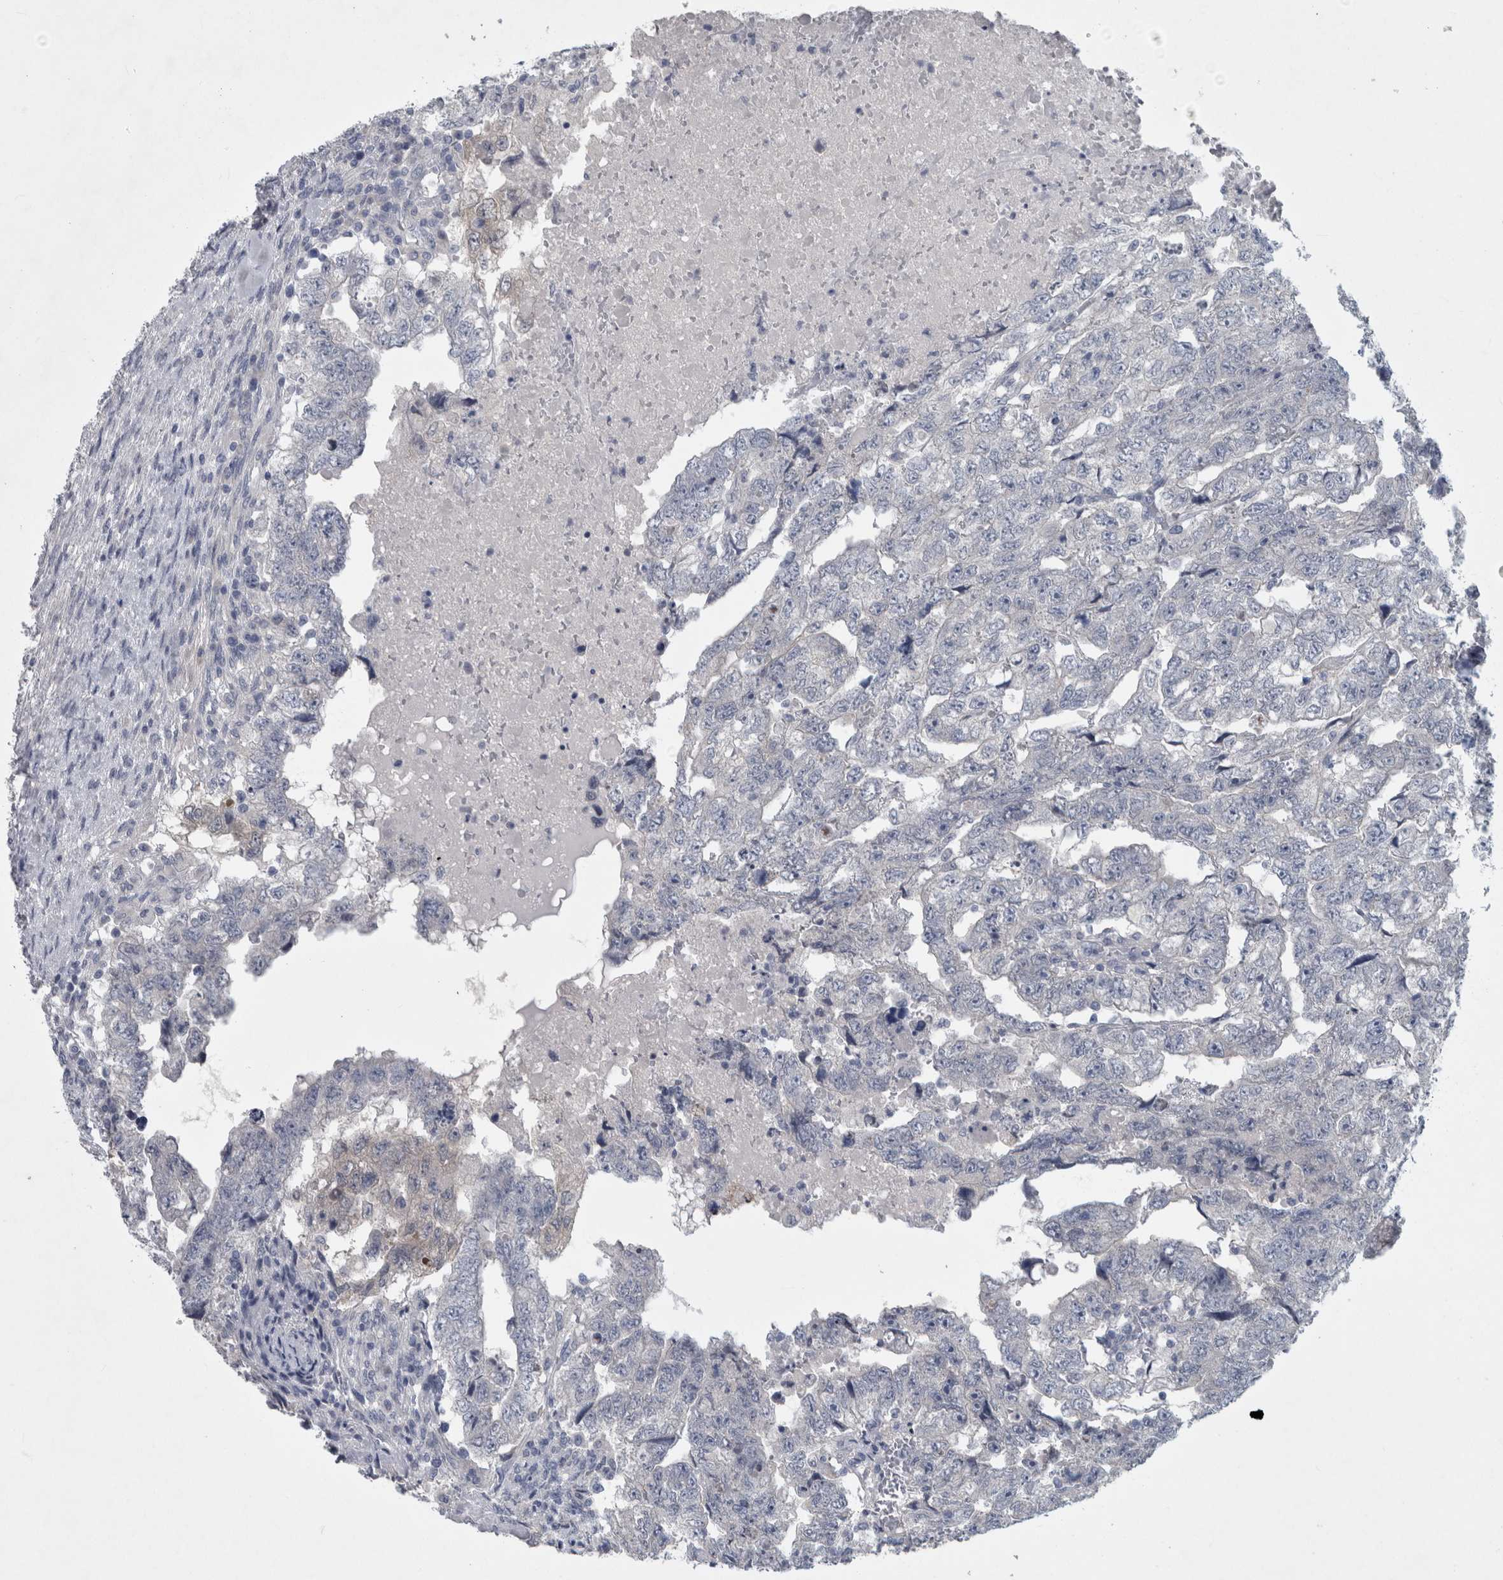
{"staining": {"intensity": "negative", "quantity": "none", "location": "none"}, "tissue": "testis cancer", "cell_type": "Tumor cells", "image_type": "cancer", "snomed": [{"axis": "morphology", "description": "Carcinoma, Embryonal, NOS"}, {"axis": "topography", "description": "Testis"}], "caption": "Immunohistochemistry (IHC) histopathology image of neoplastic tissue: testis embryonal carcinoma stained with DAB shows no significant protein positivity in tumor cells.", "gene": "FAM83H", "patient": {"sex": "male", "age": 36}}